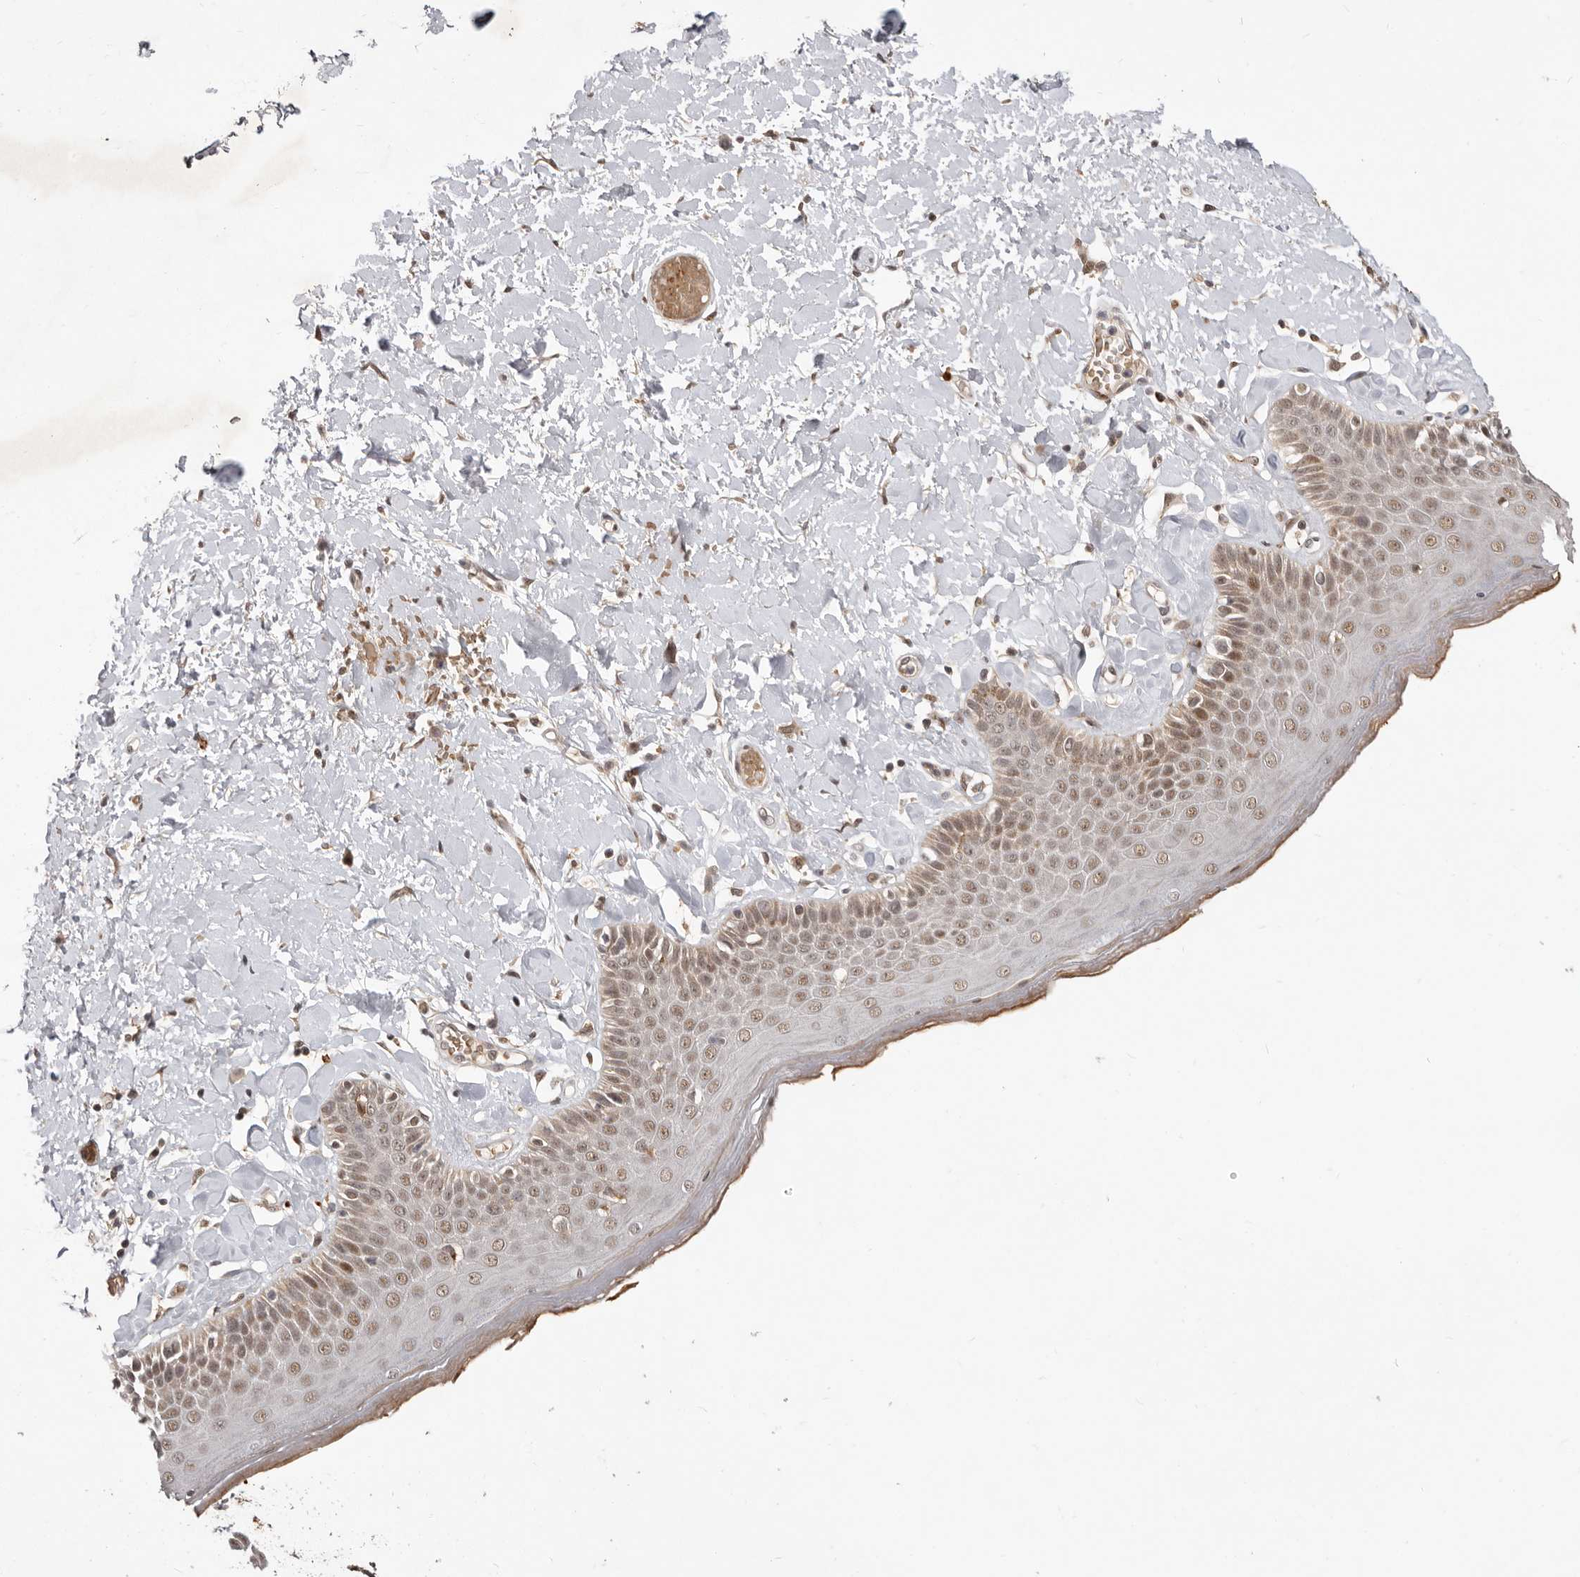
{"staining": {"intensity": "moderate", "quantity": ">75%", "location": "nuclear"}, "tissue": "skin", "cell_type": "Epidermal cells", "image_type": "normal", "snomed": [{"axis": "morphology", "description": "Normal tissue, NOS"}, {"axis": "topography", "description": "Anal"}], "caption": "High-power microscopy captured an immunohistochemistry (IHC) histopathology image of normal skin, revealing moderate nuclear expression in approximately >75% of epidermal cells.", "gene": "NCOA3", "patient": {"sex": "male", "age": 69}}